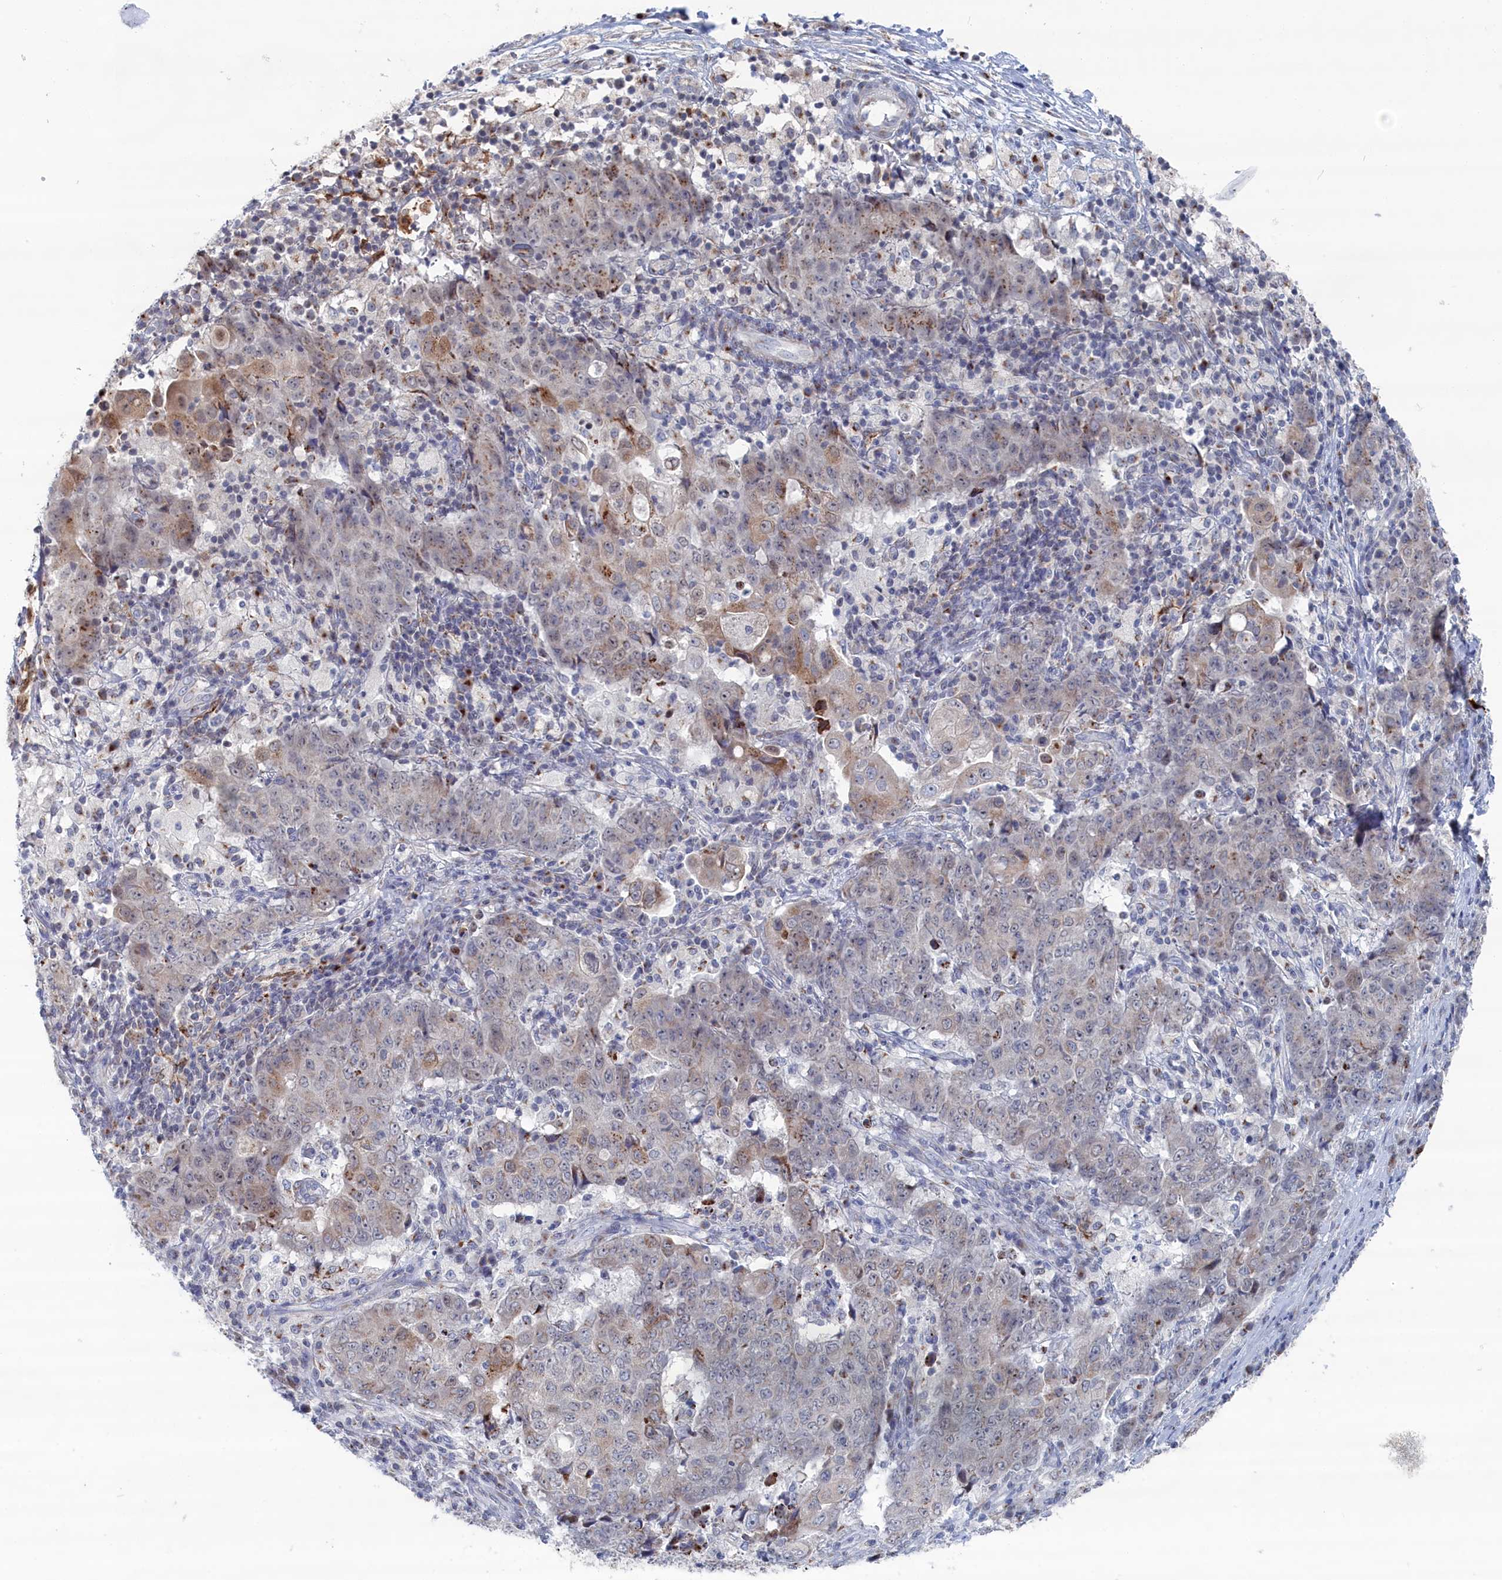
{"staining": {"intensity": "moderate", "quantity": "<25%", "location": "cytoplasmic/membranous"}, "tissue": "ovarian cancer", "cell_type": "Tumor cells", "image_type": "cancer", "snomed": [{"axis": "morphology", "description": "Carcinoma, endometroid"}, {"axis": "topography", "description": "Ovary"}], "caption": "Moderate cytoplasmic/membranous positivity for a protein is present in approximately <25% of tumor cells of endometroid carcinoma (ovarian) using IHC.", "gene": "IRX1", "patient": {"sex": "female", "age": 42}}